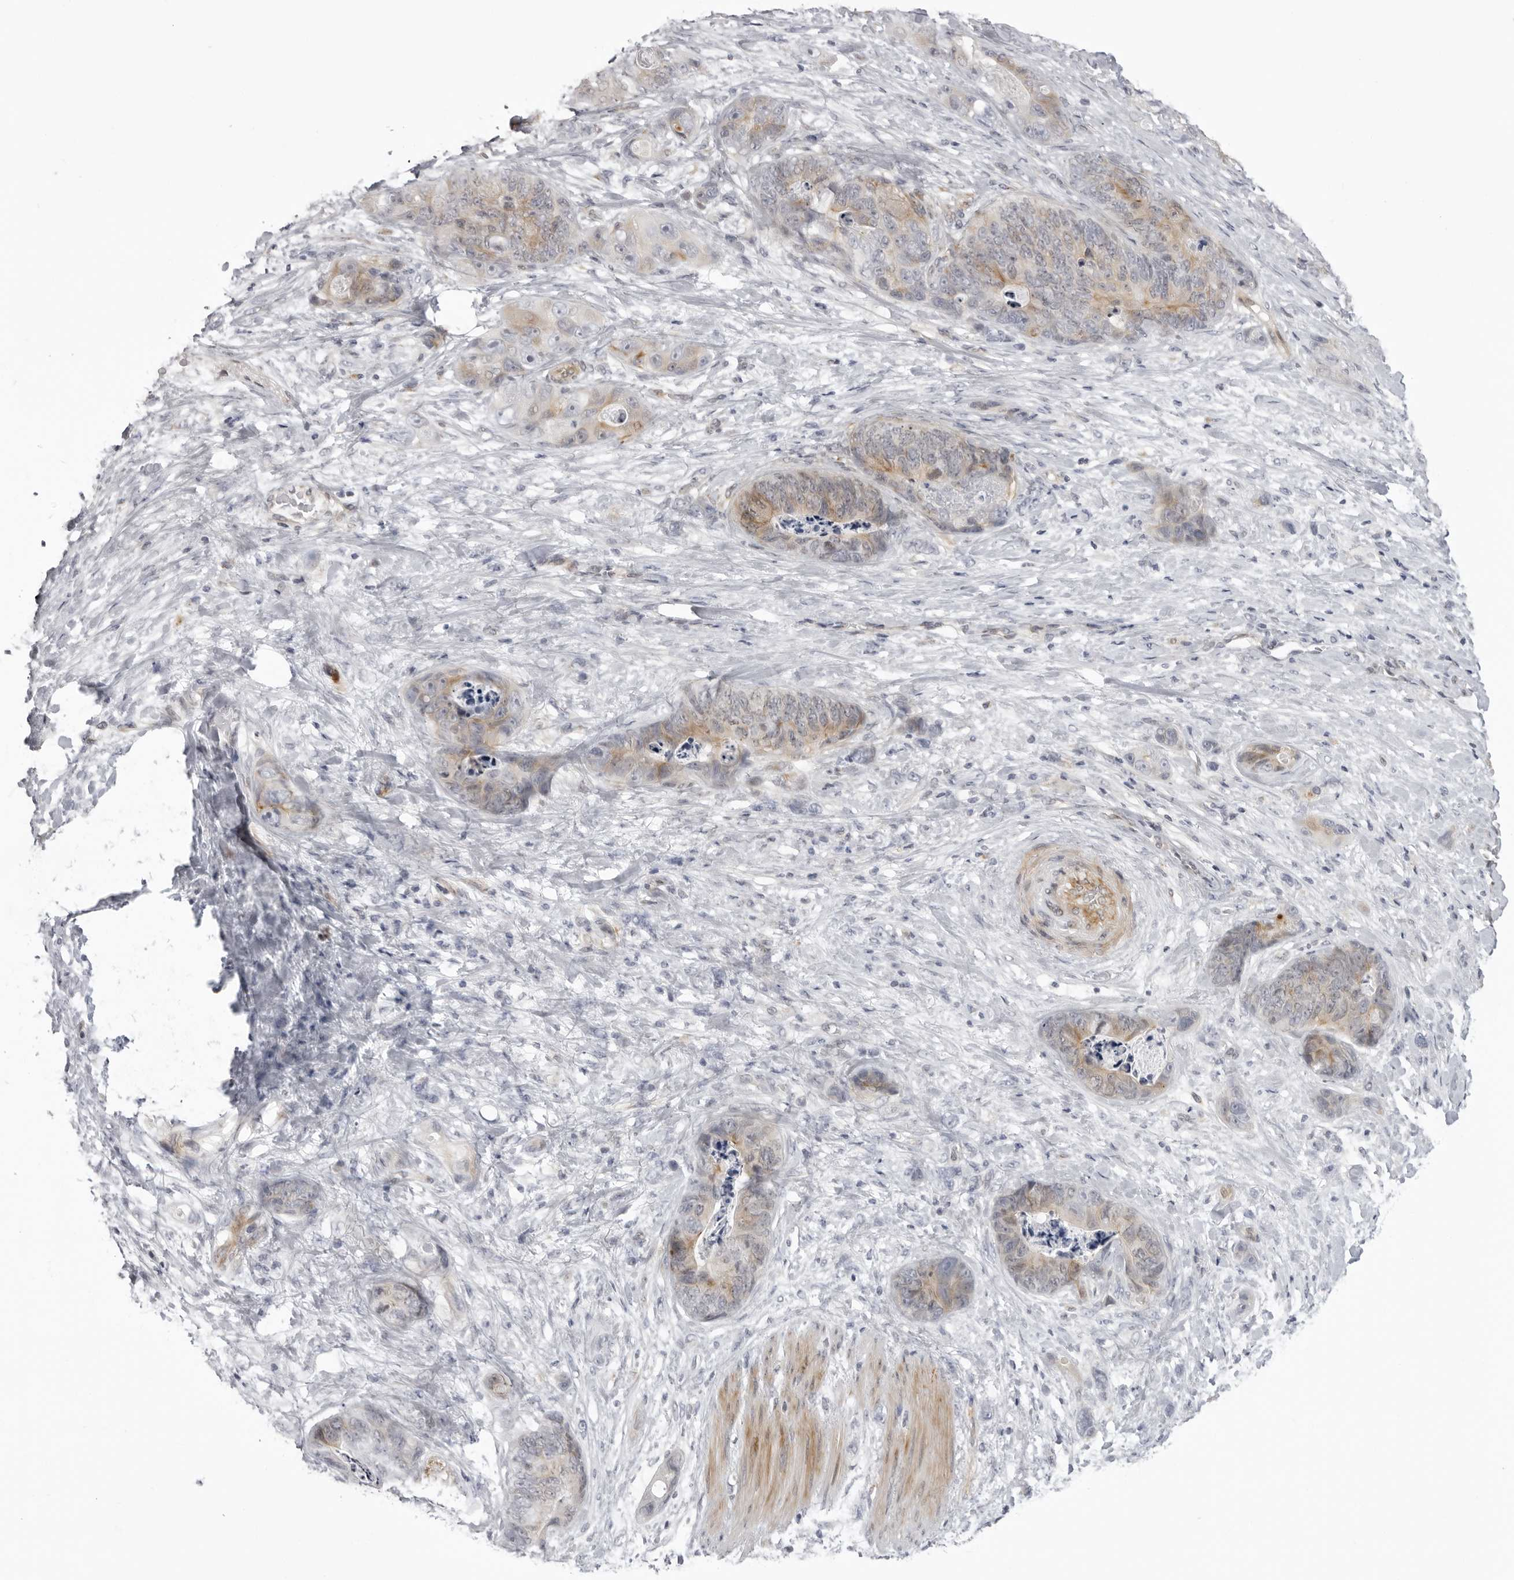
{"staining": {"intensity": "weak", "quantity": "25%-75%", "location": "cytoplasmic/membranous"}, "tissue": "stomach cancer", "cell_type": "Tumor cells", "image_type": "cancer", "snomed": [{"axis": "morphology", "description": "Normal tissue, NOS"}, {"axis": "morphology", "description": "Adenocarcinoma, NOS"}, {"axis": "topography", "description": "Stomach"}], "caption": "Stomach cancer (adenocarcinoma) tissue displays weak cytoplasmic/membranous positivity in approximately 25%-75% of tumor cells", "gene": "SUGCT", "patient": {"sex": "female", "age": 89}}